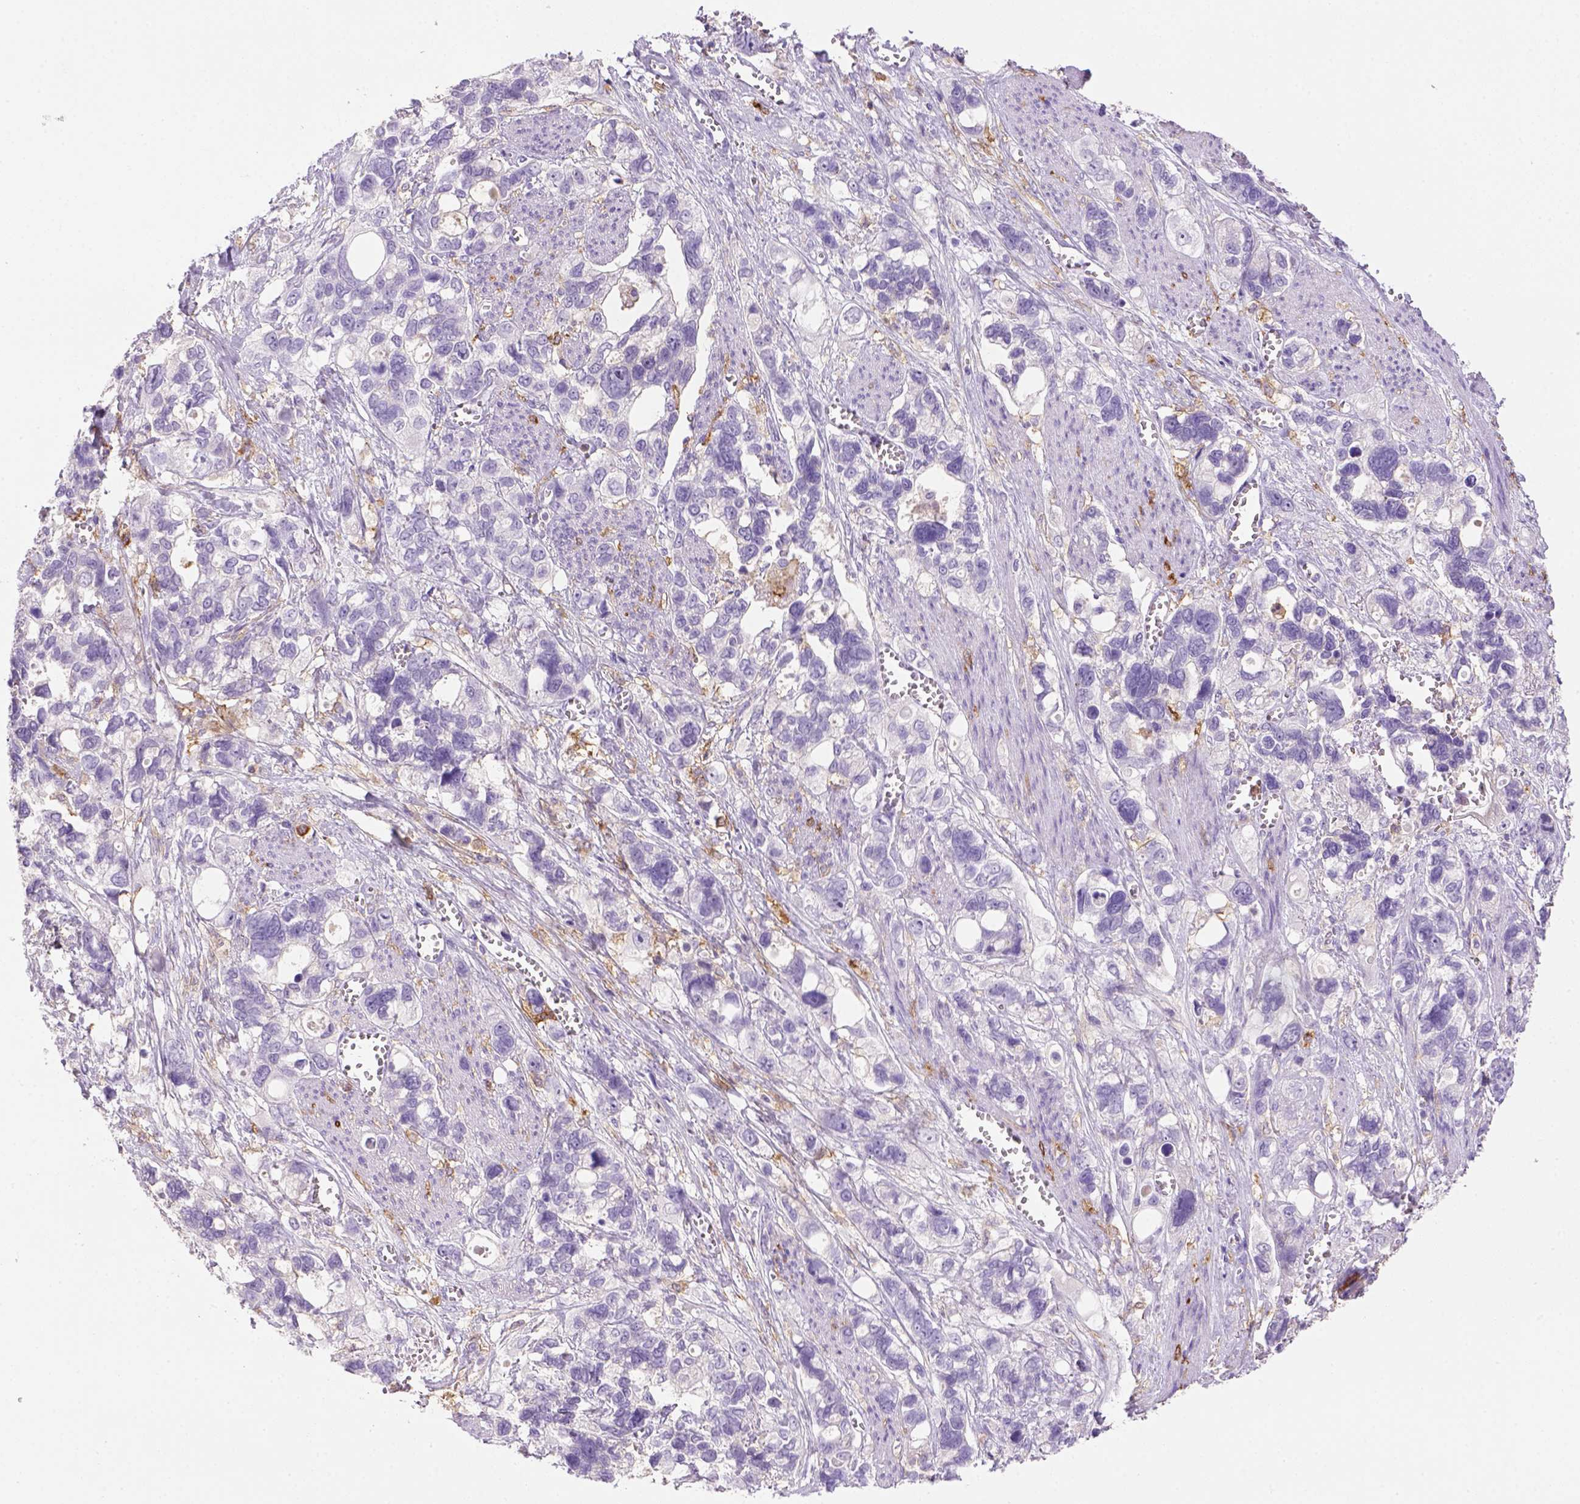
{"staining": {"intensity": "negative", "quantity": "none", "location": "none"}, "tissue": "stomach cancer", "cell_type": "Tumor cells", "image_type": "cancer", "snomed": [{"axis": "morphology", "description": "Adenocarcinoma, NOS"}, {"axis": "topography", "description": "Stomach, upper"}], "caption": "Immunohistochemistry histopathology image of stomach cancer stained for a protein (brown), which exhibits no staining in tumor cells.", "gene": "CD14", "patient": {"sex": "female", "age": 81}}